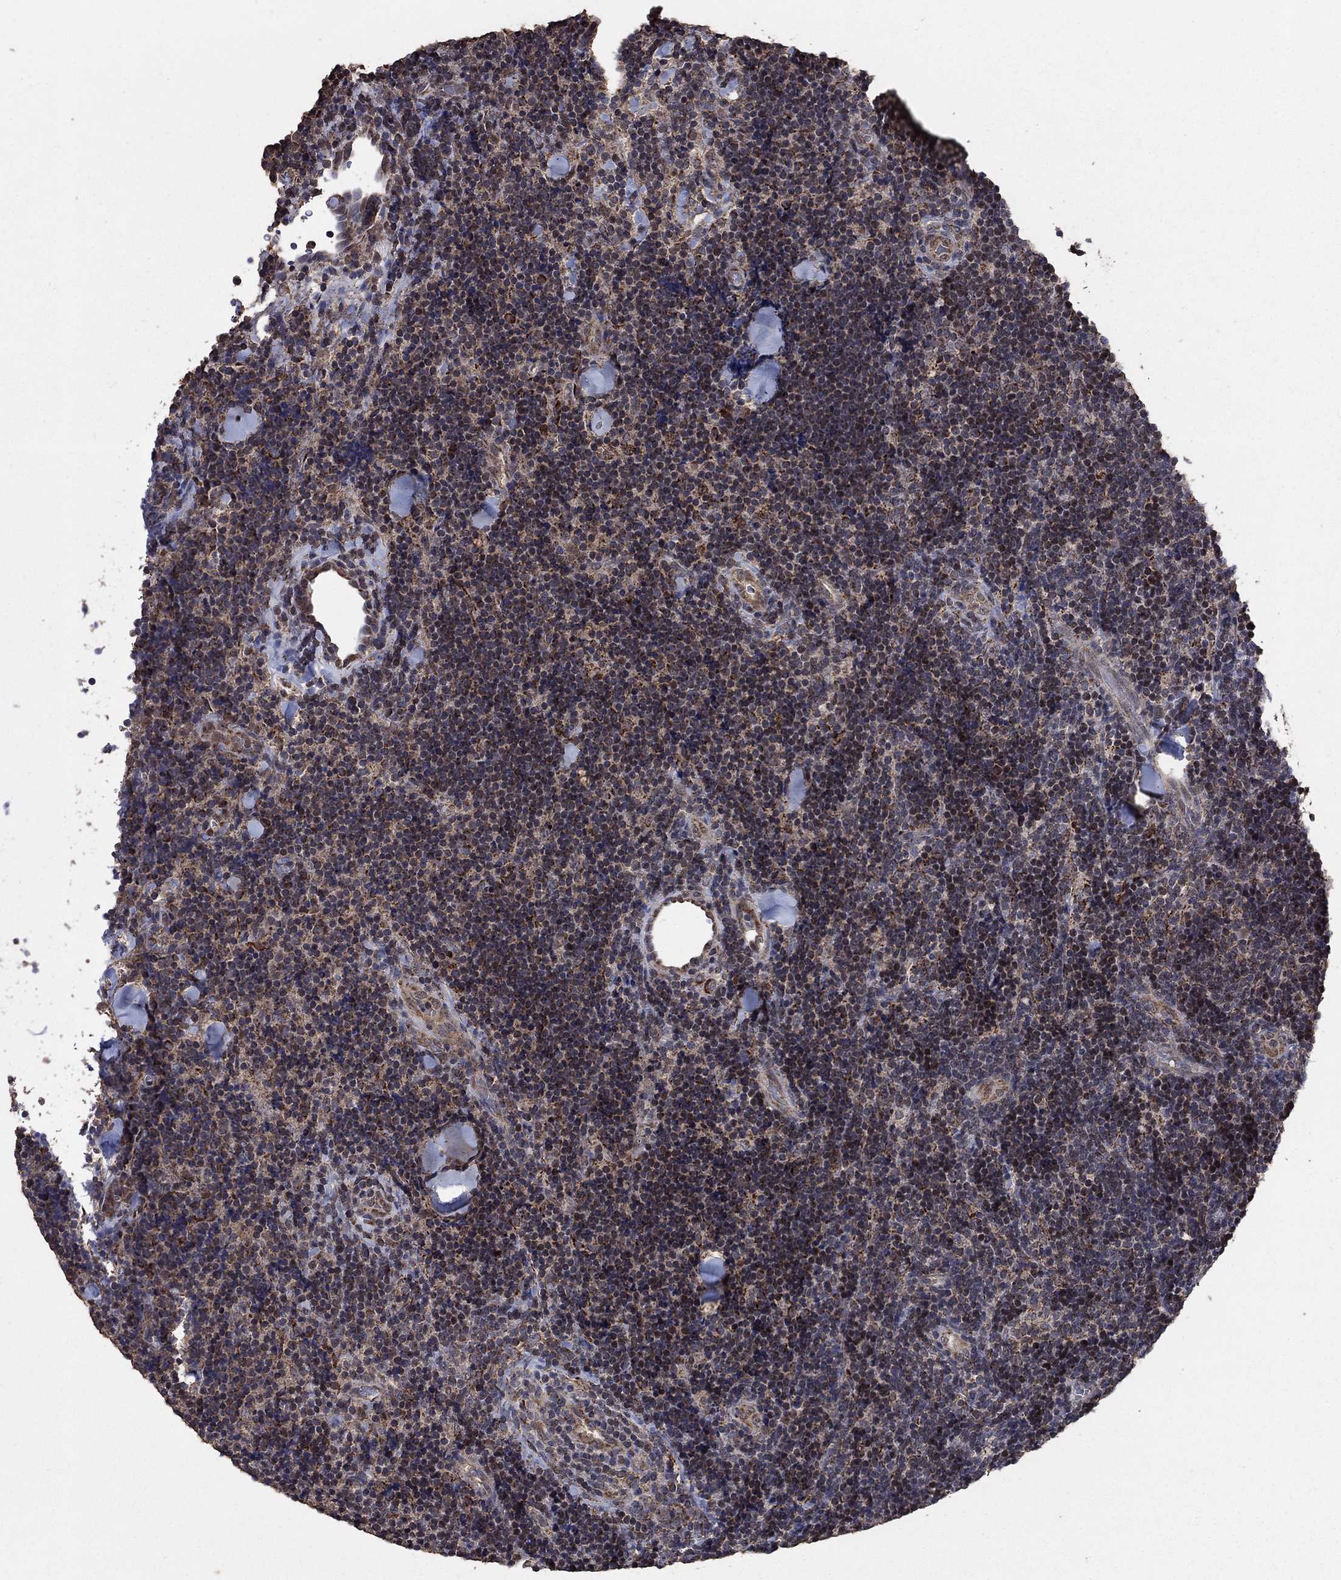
{"staining": {"intensity": "weak", "quantity": ">75%", "location": "cytoplasmic/membranous"}, "tissue": "lymphoma", "cell_type": "Tumor cells", "image_type": "cancer", "snomed": [{"axis": "morphology", "description": "Malignant lymphoma, non-Hodgkin's type, Low grade"}, {"axis": "topography", "description": "Lymph node"}], "caption": "Immunohistochemical staining of low-grade malignant lymphoma, non-Hodgkin's type demonstrates weak cytoplasmic/membranous protein positivity in approximately >75% of tumor cells. (DAB (3,3'-diaminobenzidine) = brown stain, brightfield microscopy at high magnification).", "gene": "MRPS24", "patient": {"sex": "female", "age": 56}}